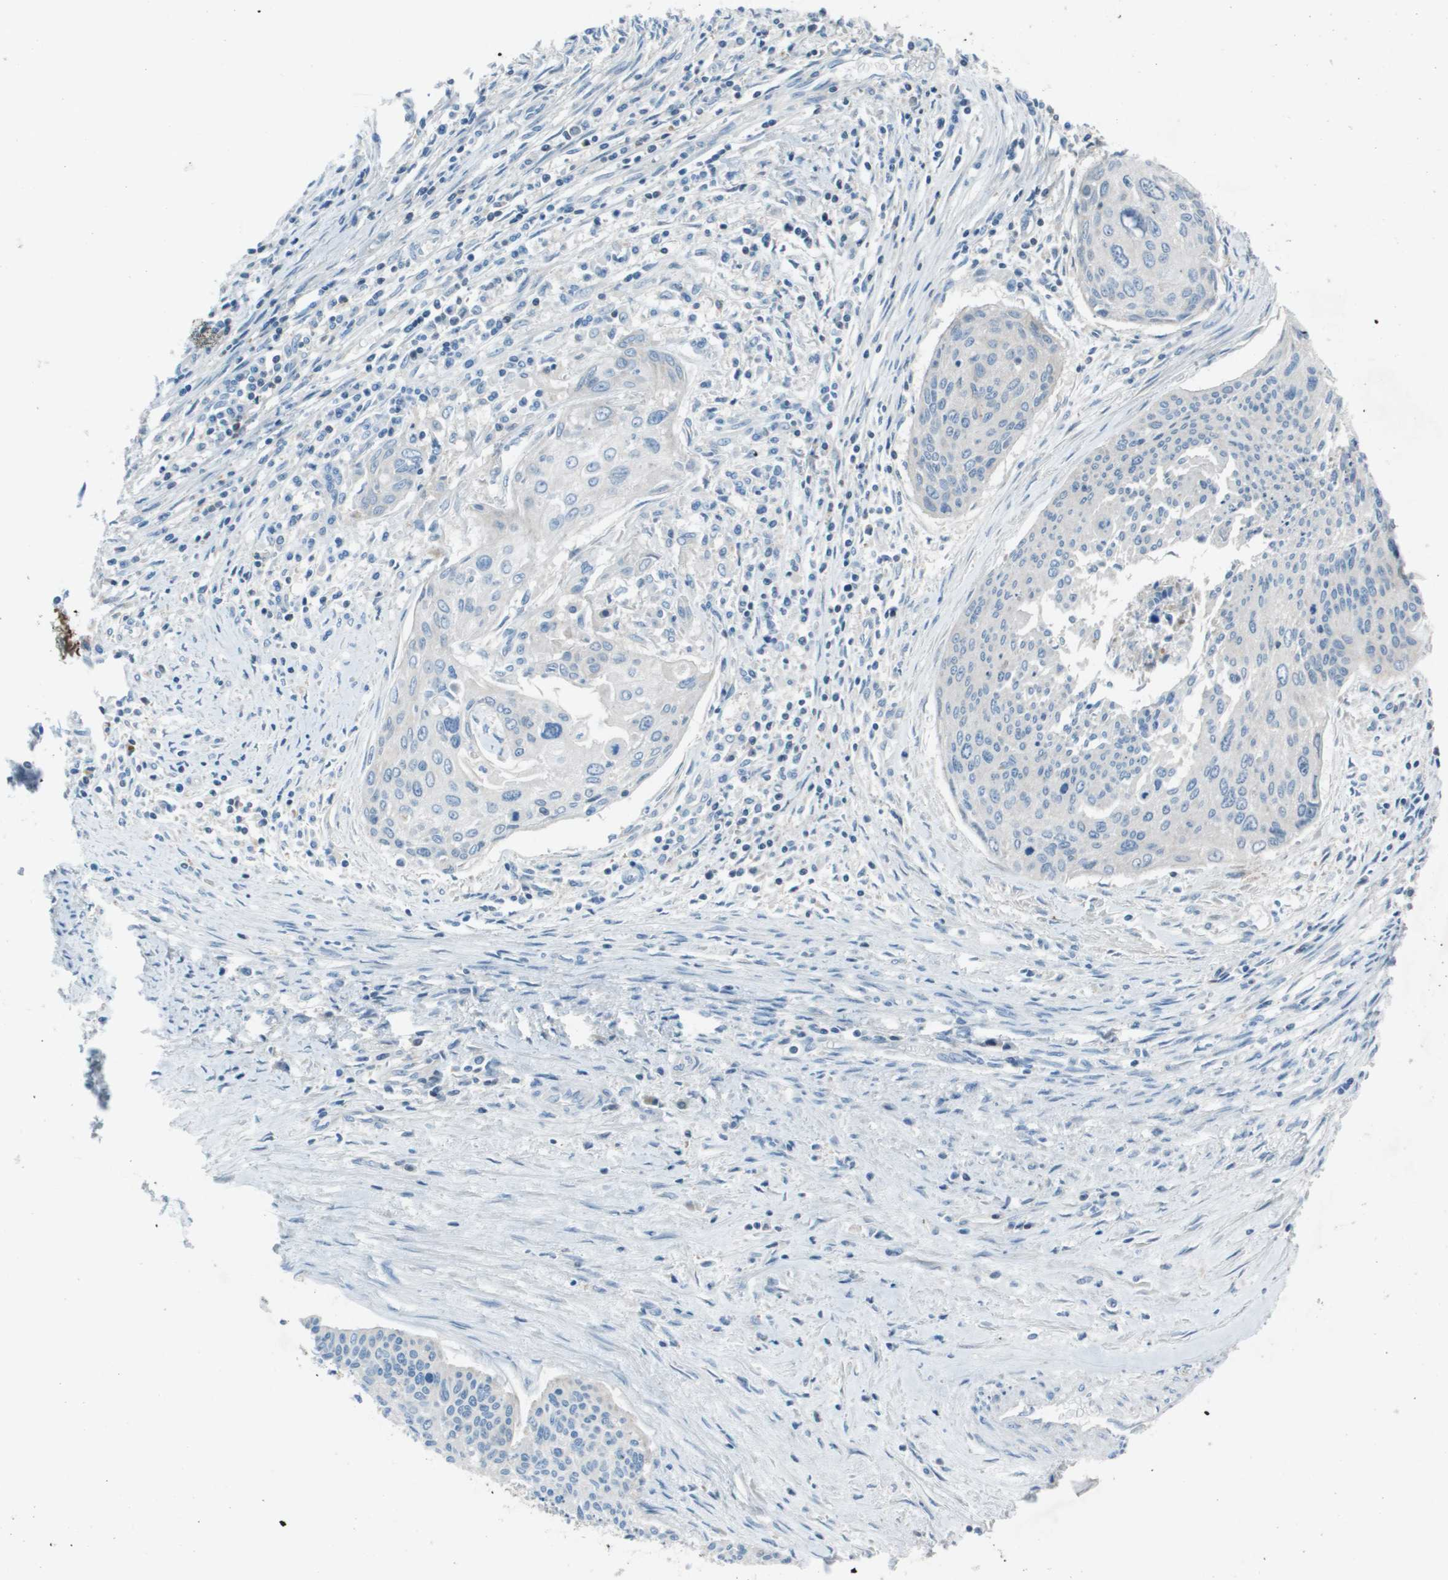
{"staining": {"intensity": "negative", "quantity": "none", "location": "none"}, "tissue": "cervical cancer", "cell_type": "Tumor cells", "image_type": "cancer", "snomed": [{"axis": "morphology", "description": "Squamous cell carcinoma, NOS"}, {"axis": "topography", "description": "Cervix"}], "caption": "Photomicrograph shows no significant protein expression in tumor cells of squamous cell carcinoma (cervical).", "gene": "CAMK4", "patient": {"sex": "female", "age": 55}}